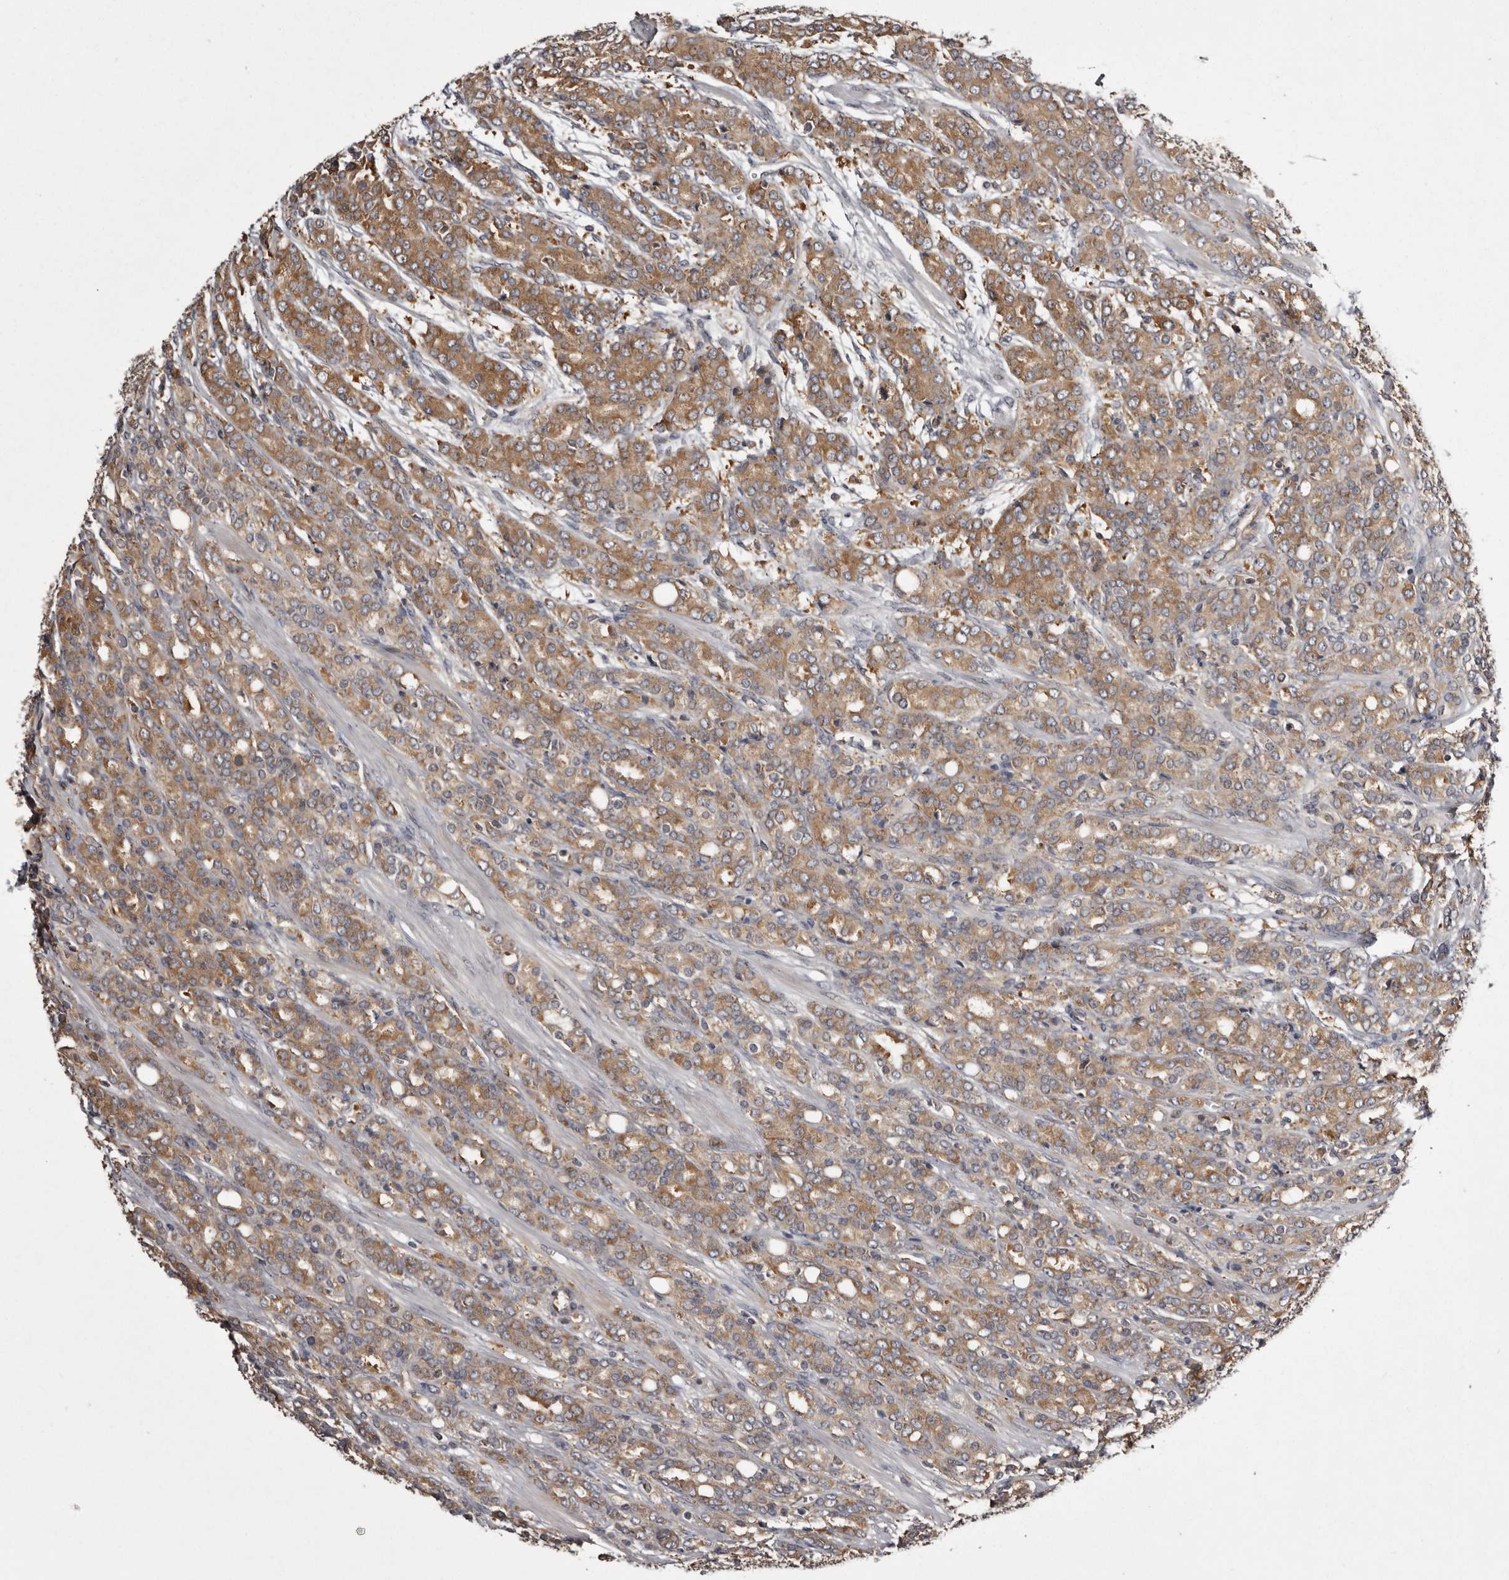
{"staining": {"intensity": "moderate", "quantity": ">75%", "location": "cytoplasmic/membranous"}, "tissue": "prostate cancer", "cell_type": "Tumor cells", "image_type": "cancer", "snomed": [{"axis": "morphology", "description": "Adenocarcinoma, High grade"}, {"axis": "topography", "description": "Prostate"}], "caption": "Immunohistochemistry (DAB) staining of high-grade adenocarcinoma (prostate) reveals moderate cytoplasmic/membranous protein staining in approximately >75% of tumor cells. Immunohistochemistry (ihc) stains the protein of interest in brown and the nuclei are stained blue.", "gene": "DARS1", "patient": {"sex": "male", "age": 62}}